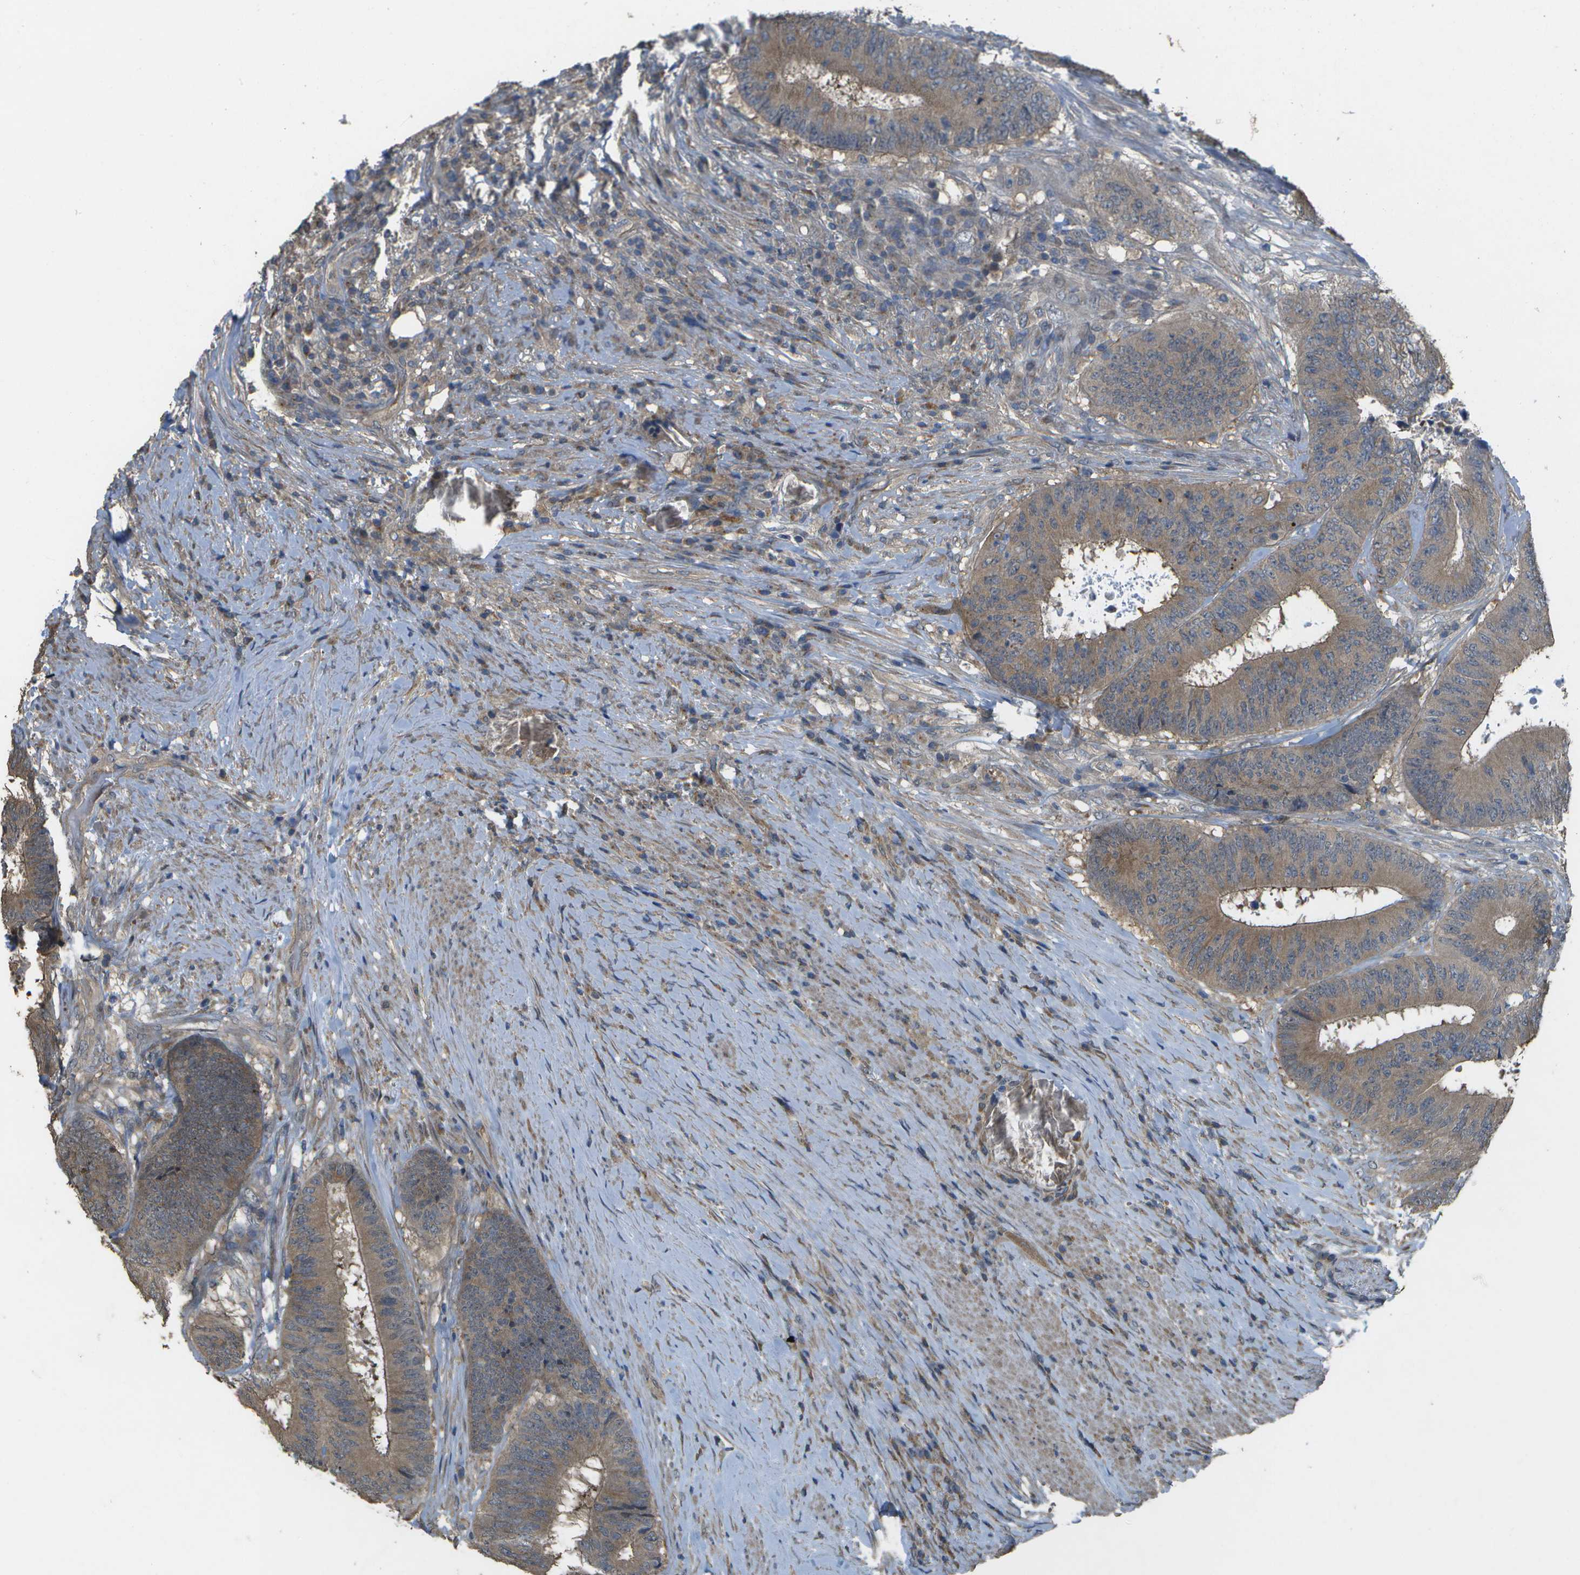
{"staining": {"intensity": "moderate", "quantity": ">75%", "location": "cytoplasmic/membranous"}, "tissue": "colorectal cancer", "cell_type": "Tumor cells", "image_type": "cancer", "snomed": [{"axis": "morphology", "description": "Adenocarcinoma, NOS"}, {"axis": "topography", "description": "Rectum"}], "caption": "Immunohistochemical staining of colorectal cancer demonstrates medium levels of moderate cytoplasmic/membranous expression in about >75% of tumor cells. (DAB IHC with brightfield microscopy, high magnification).", "gene": "CLNS1A", "patient": {"sex": "male", "age": 72}}